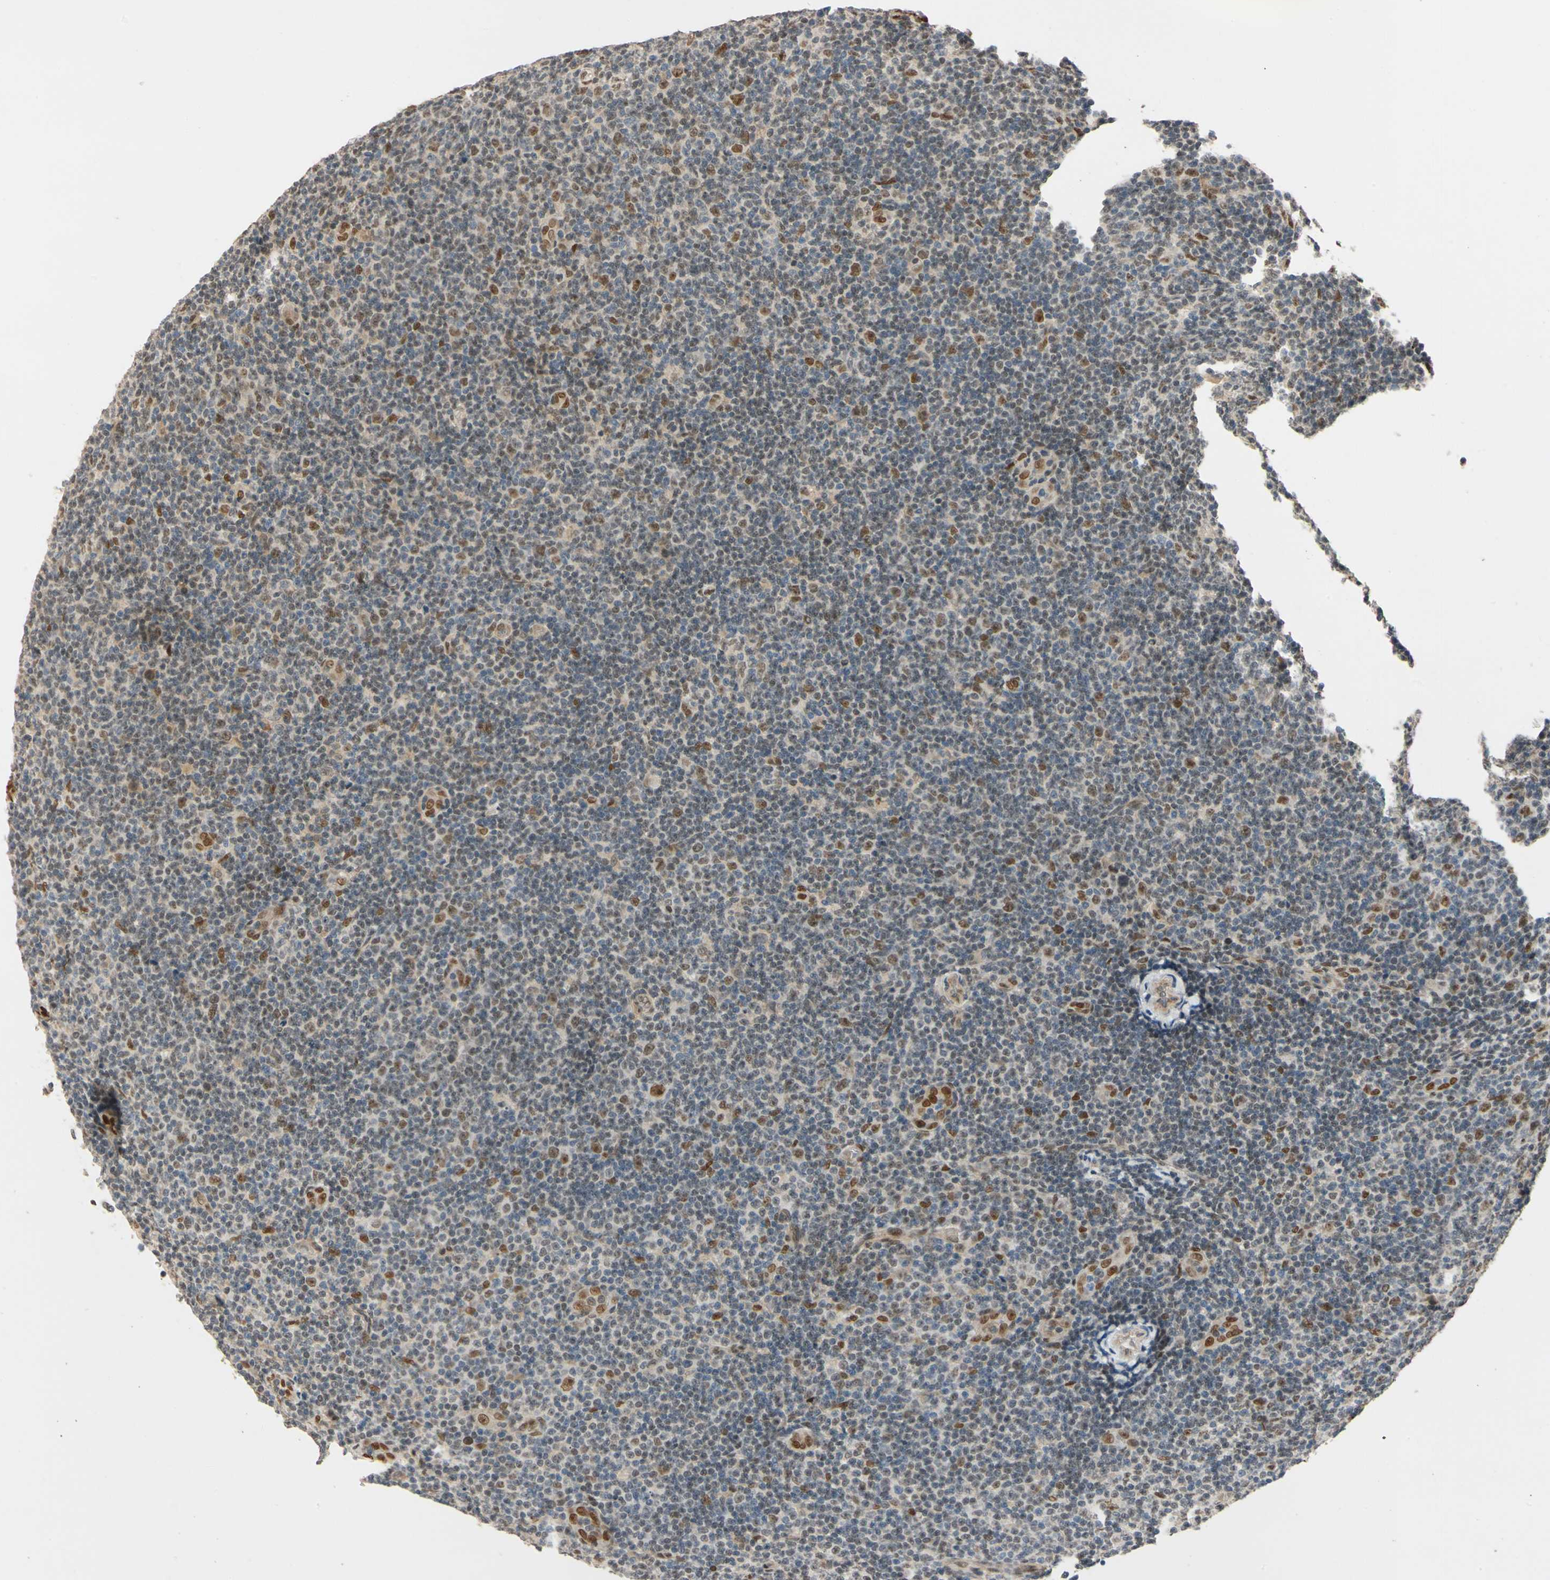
{"staining": {"intensity": "weak", "quantity": "25%-75%", "location": "nuclear"}, "tissue": "lymphoma", "cell_type": "Tumor cells", "image_type": "cancer", "snomed": [{"axis": "morphology", "description": "Malignant lymphoma, non-Hodgkin's type, Low grade"}, {"axis": "topography", "description": "Lymph node"}], "caption": "IHC of lymphoma demonstrates low levels of weak nuclear expression in about 25%-75% of tumor cells.", "gene": "RIOX2", "patient": {"sex": "male", "age": 83}}